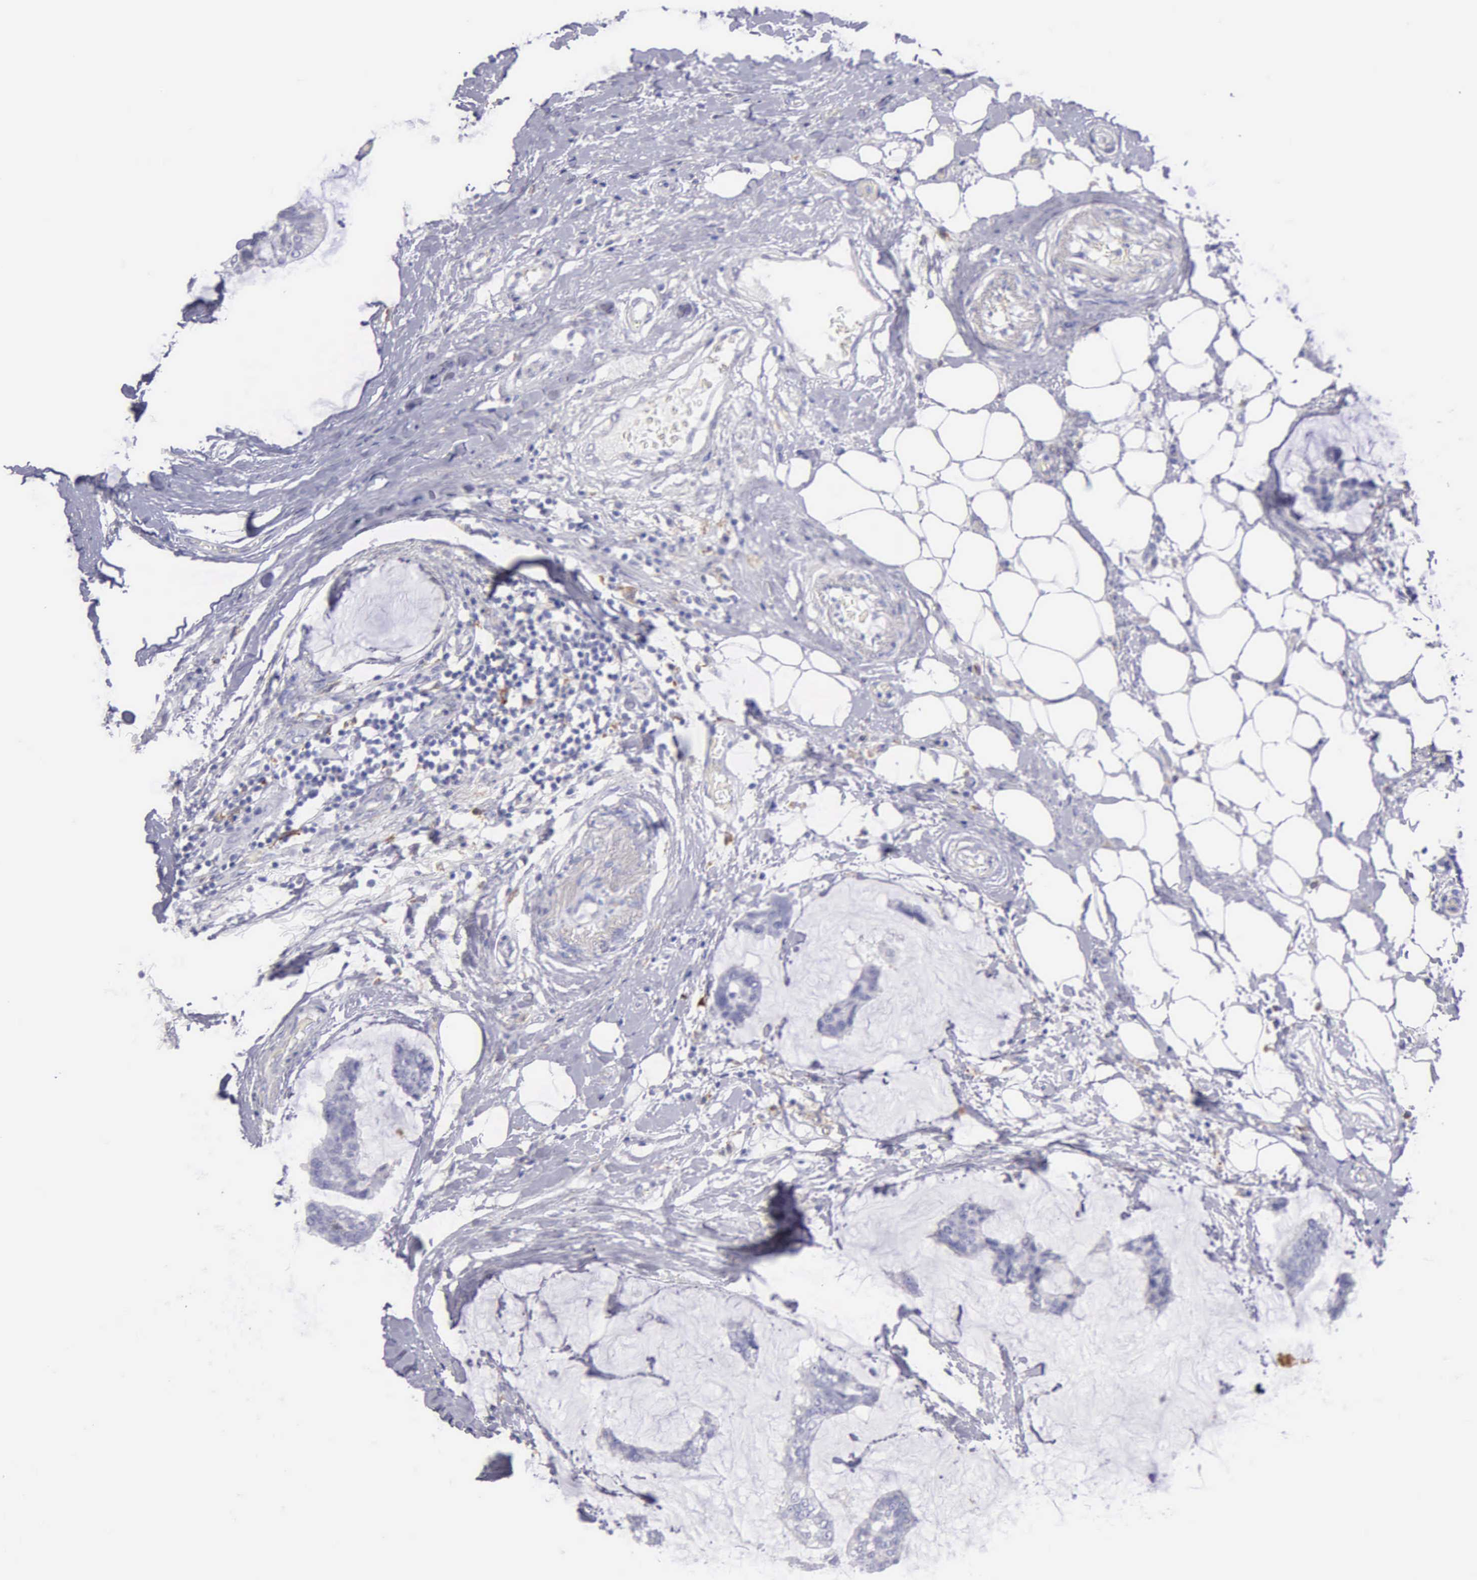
{"staining": {"intensity": "negative", "quantity": "none", "location": "none"}, "tissue": "breast cancer", "cell_type": "Tumor cells", "image_type": "cancer", "snomed": [{"axis": "morphology", "description": "Duct carcinoma"}, {"axis": "topography", "description": "Breast"}], "caption": "This is a image of immunohistochemistry (IHC) staining of breast cancer (intraductal carcinoma), which shows no expression in tumor cells. The staining was performed using DAB (3,3'-diaminobenzidine) to visualize the protein expression in brown, while the nuclei were stained in blue with hematoxylin (Magnification: 20x).", "gene": "TYRP1", "patient": {"sex": "female", "age": 93}}